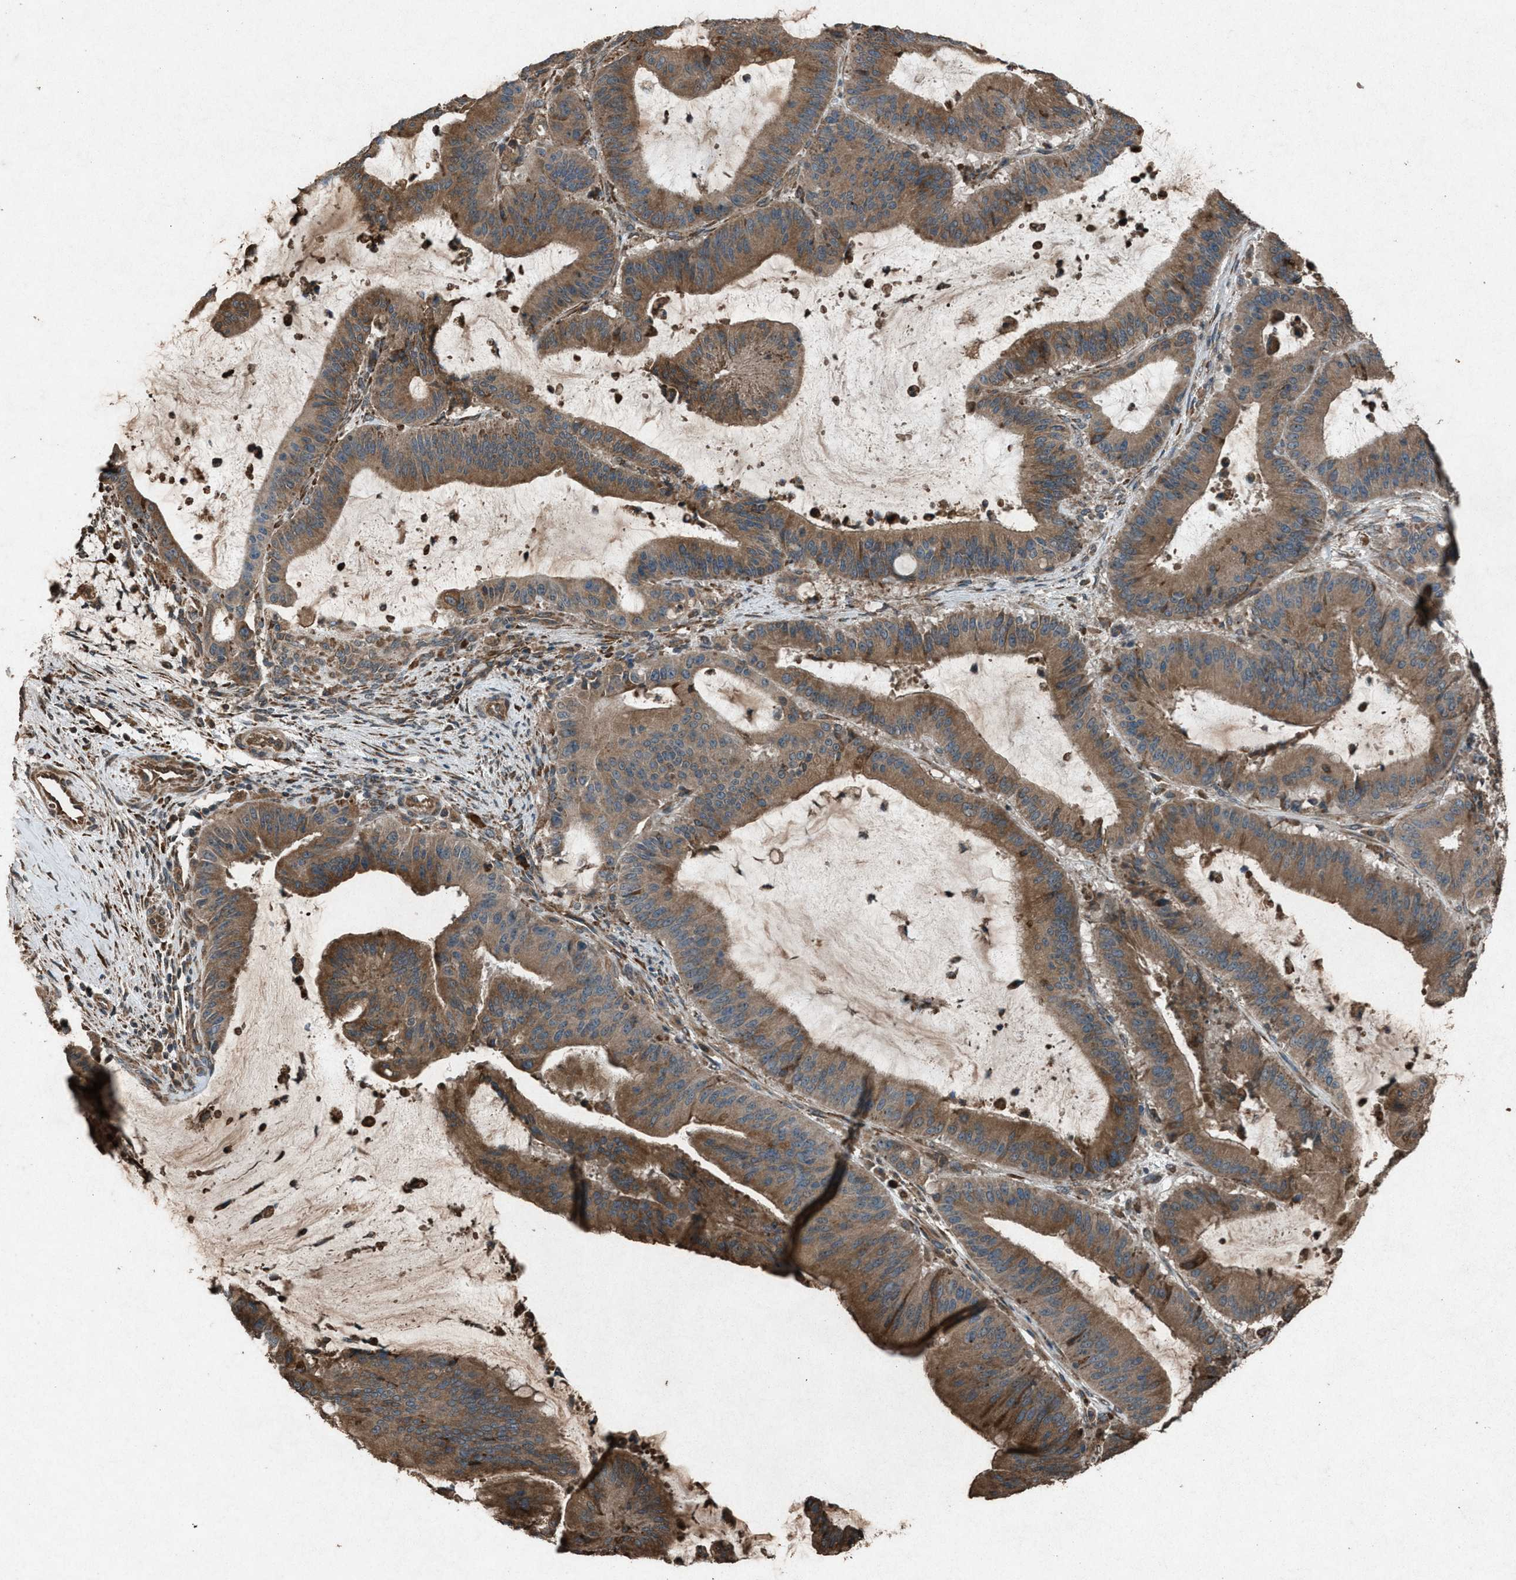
{"staining": {"intensity": "moderate", "quantity": ">75%", "location": "cytoplasmic/membranous"}, "tissue": "liver cancer", "cell_type": "Tumor cells", "image_type": "cancer", "snomed": [{"axis": "morphology", "description": "Normal tissue, NOS"}, {"axis": "morphology", "description": "Cholangiocarcinoma"}, {"axis": "topography", "description": "Liver"}, {"axis": "topography", "description": "Peripheral nerve tissue"}], "caption": "This image shows immunohistochemistry staining of human liver cancer (cholangiocarcinoma), with medium moderate cytoplasmic/membranous expression in approximately >75% of tumor cells.", "gene": "CALR", "patient": {"sex": "female", "age": 73}}